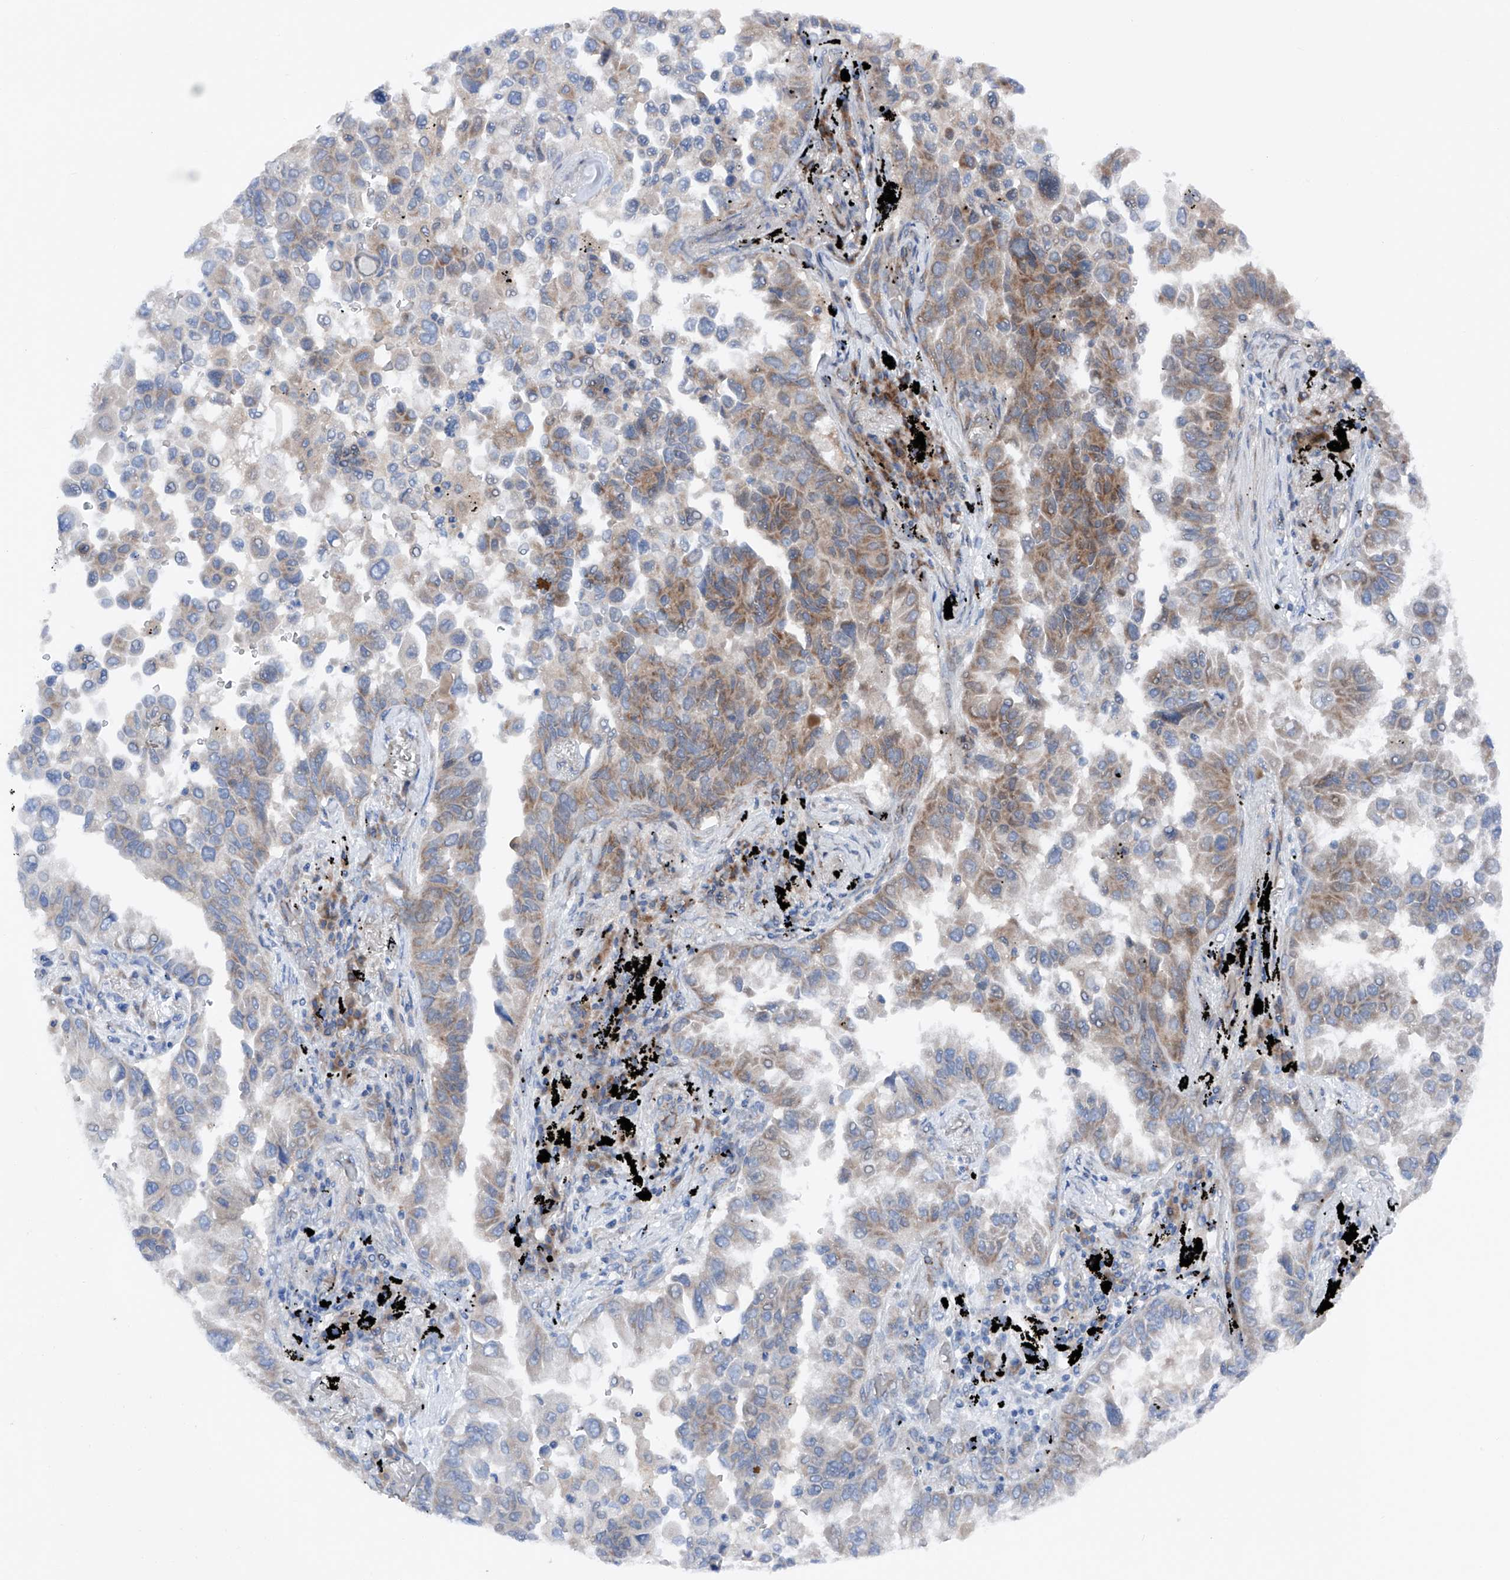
{"staining": {"intensity": "moderate", "quantity": "25%-75%", "location": "cytoplasmic/membranous"}, "tissue": "lung cancer", "cell_type": "Tumor cells", "image_type": "cancer", "snomed": [{"axis": "morphology", "description": "Adenocarcinoma, NOS"}, {"axis": "topography", "description": "Lung"}], "caption": "DAB immunohistochemical staining of lung cancer (adenocarcinoma) shows moderate cytoplasmic/membranous protein expression in approximately 25%-75% of tumor cells.", "gene": "DAD1", "patient": {"sex": "female", "age": 67}}